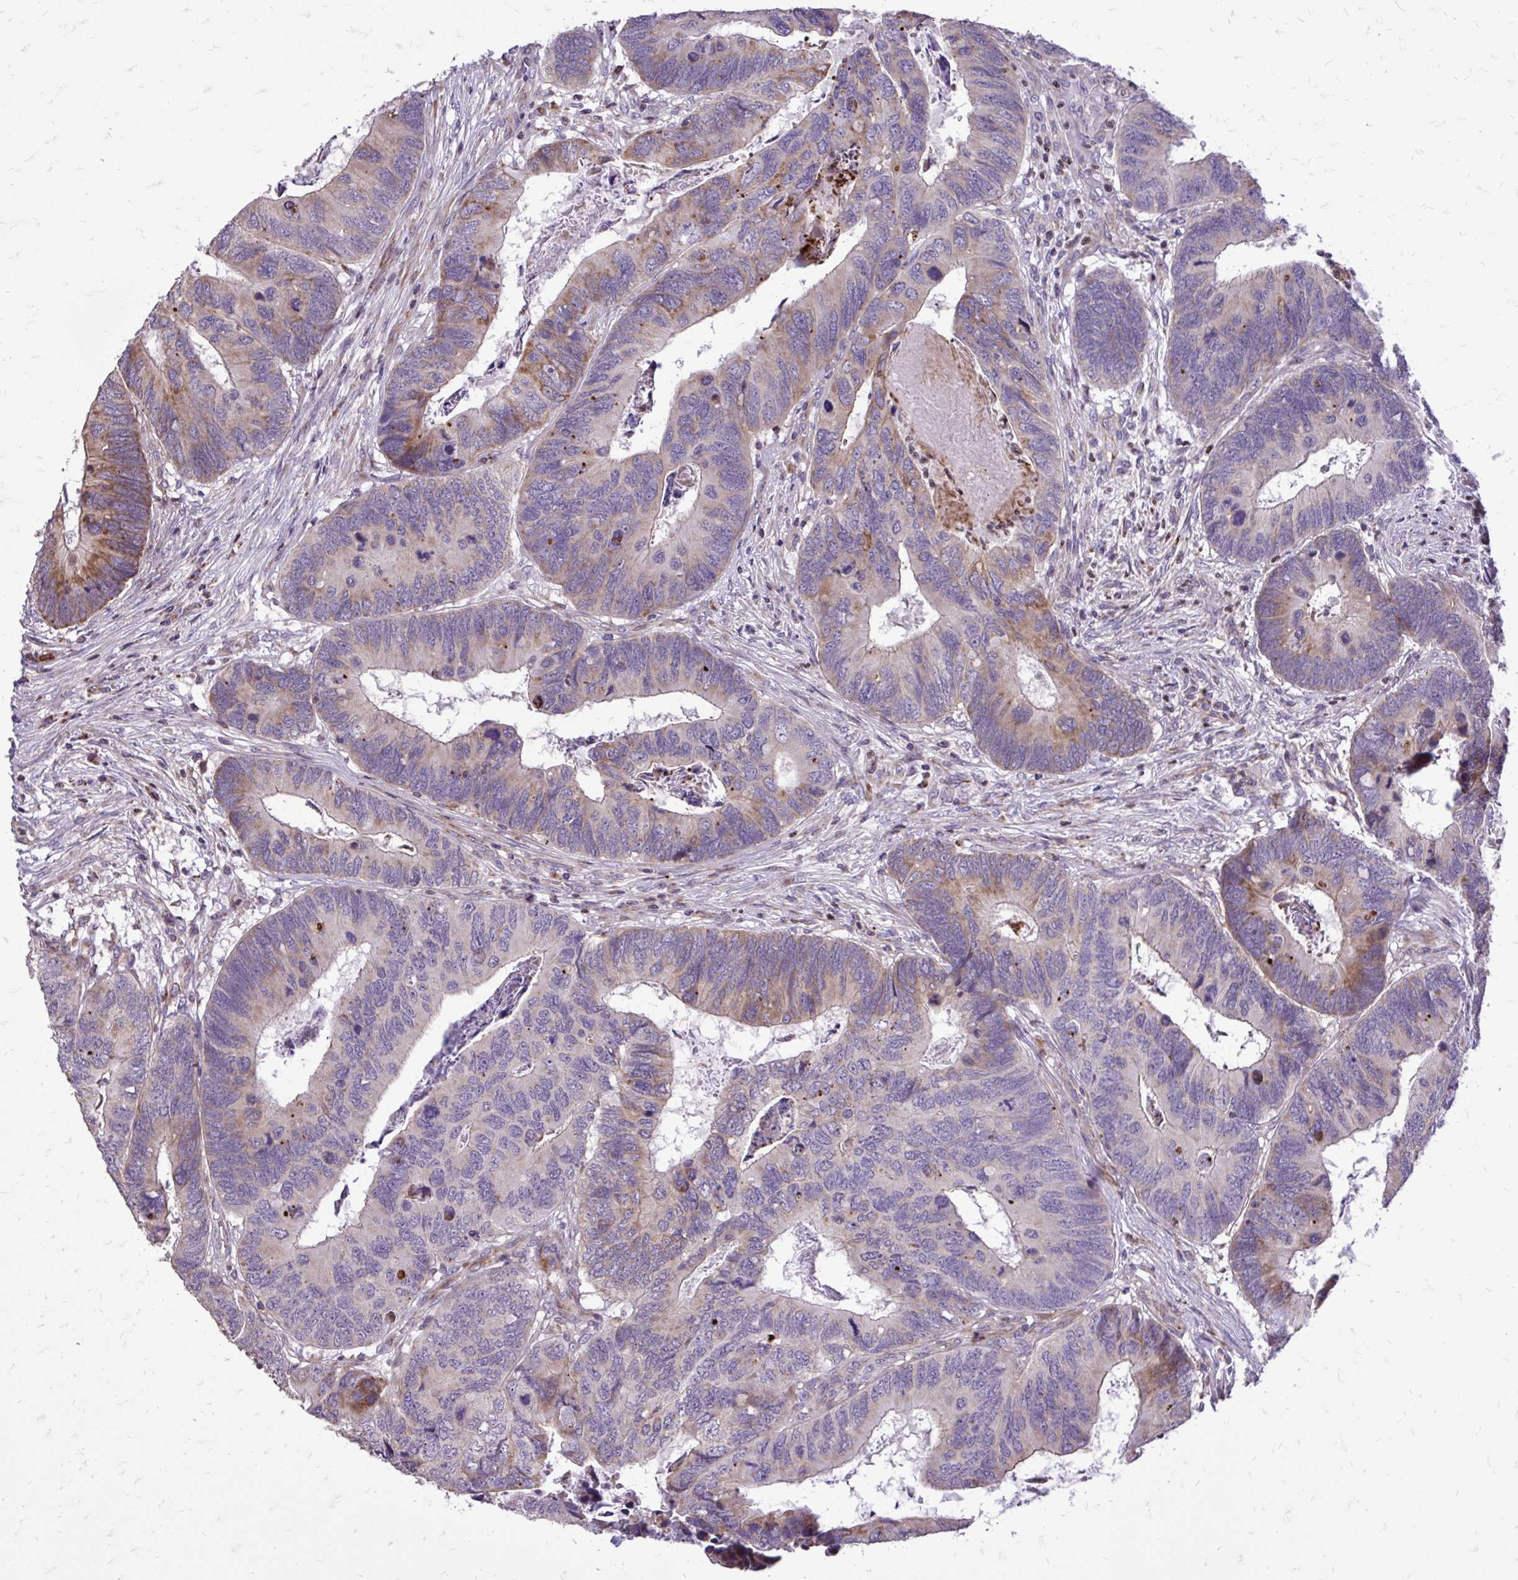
{"staining": {"intensity": "moderate", "quantity": "<25%", "location": "cytoplasmic/membranous"}, "tissue": "colorectal cancer", "cell_type": "Tumor cells", "image_type": "cancer", "snomed": [{"axis": "morphology", "description": "Adenocarcinoma, NOS"}, {"axis": "topography", "description": "Colon"}], "caption": "Immunohistochemistry (DAB (3,3'-diaminobenzidine)) staining of human colorectal cancer (adenocarcinoma) shows moderate cytoplasmic/membranous protein positivity in approximately <25% of tumor cells.", "gene": "ABCC3", "patient": {"sex": "female", "age": 67}}